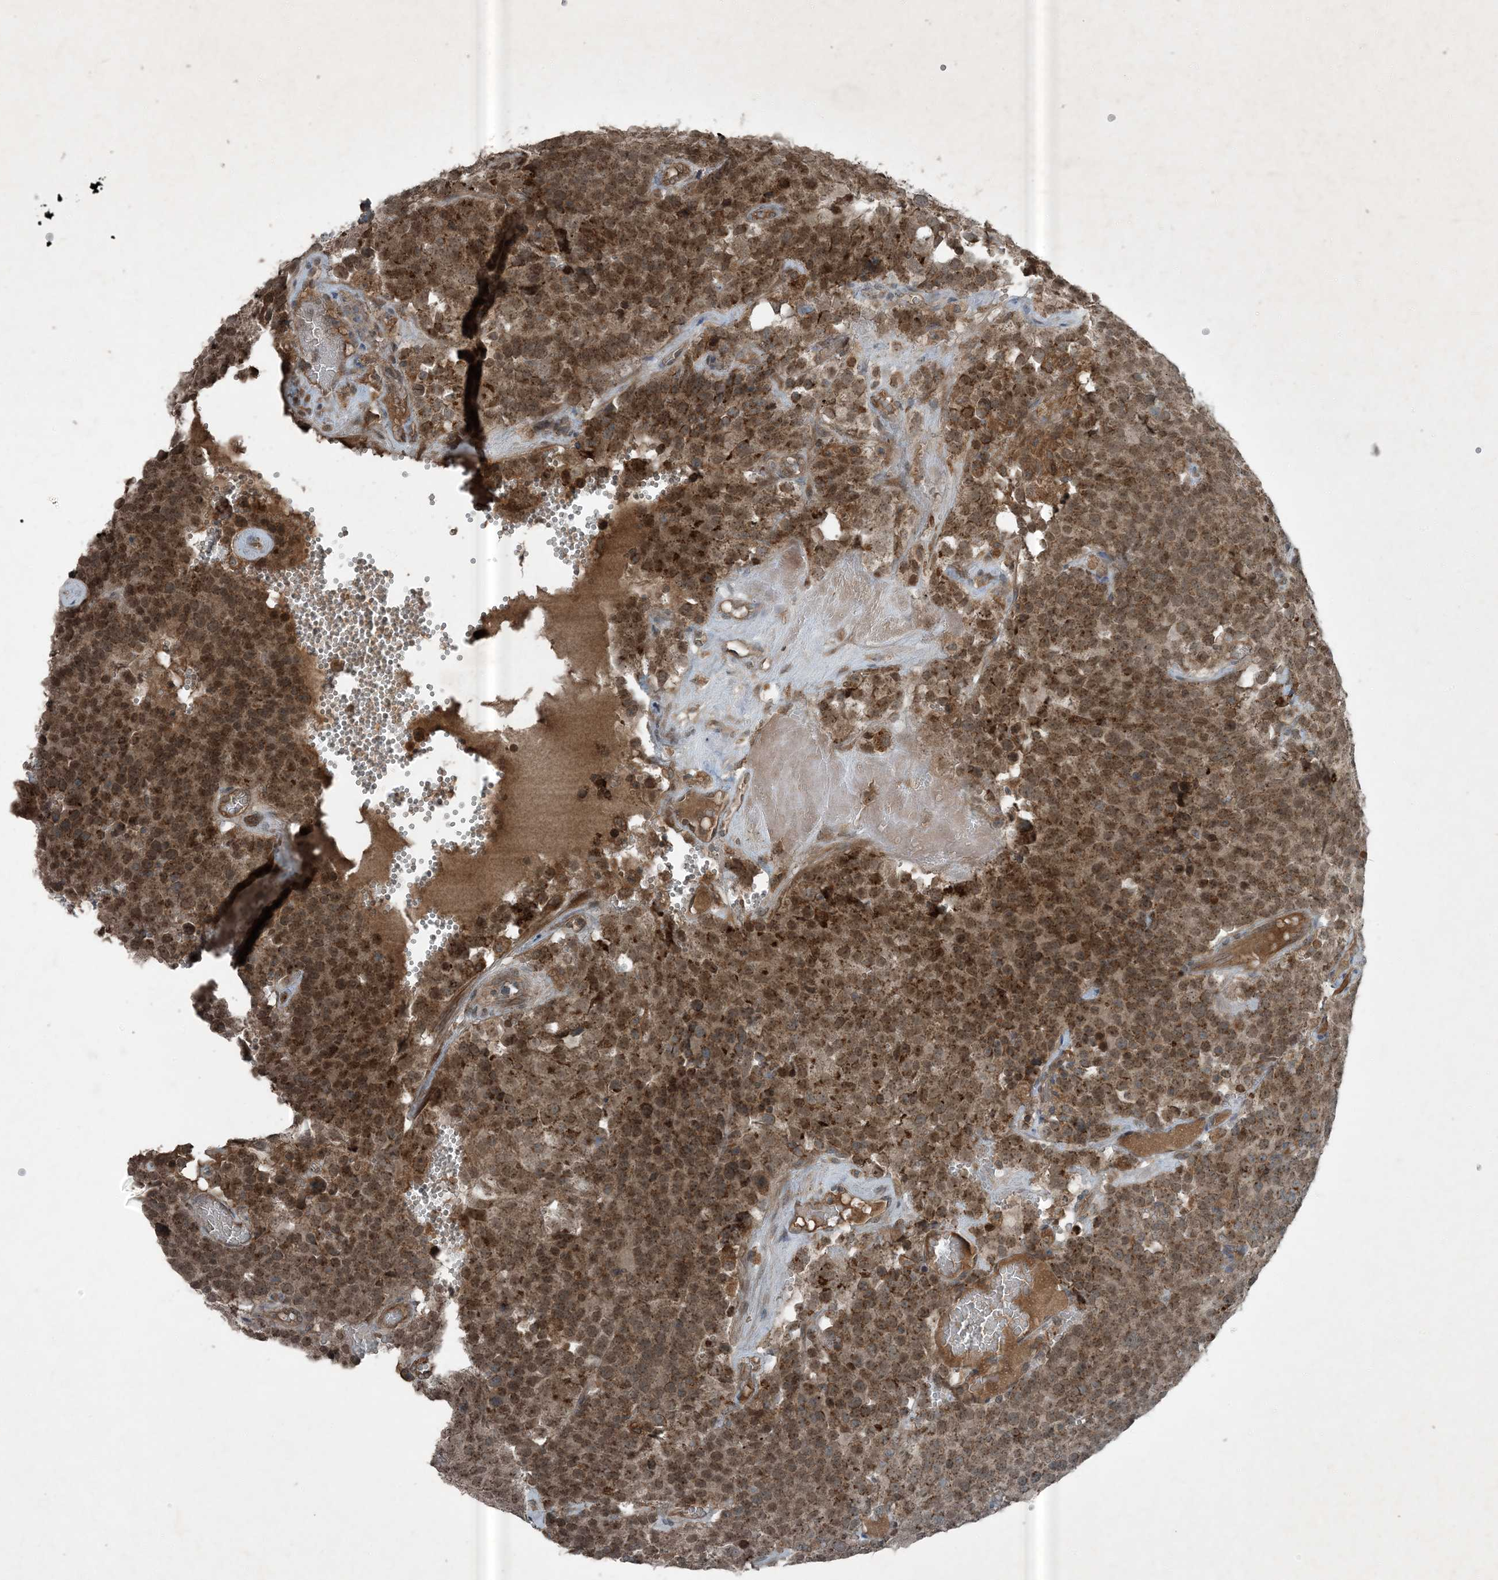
{"staining": {"intensity": "moderate", "quantity": ">75%", "location": "cytoplasmic/membranous,nuclear"}, "tissue": "testis cancer", "cell_type": "Tumor cells", "image_type": "cancer", "snomed": [{"axis": "morphology", "description": "Seminoma, NOS"}, {"axis": "topography", "description": "Testis"}], "caption": "Brown immunohistochemical staining in testis seminoma shows moderate cytoplasmic/membranous and nuclear staining in approximately >75% of tumor cells.", "gene": "MDN1", "patient": {"sex": "male", "age": 71}}